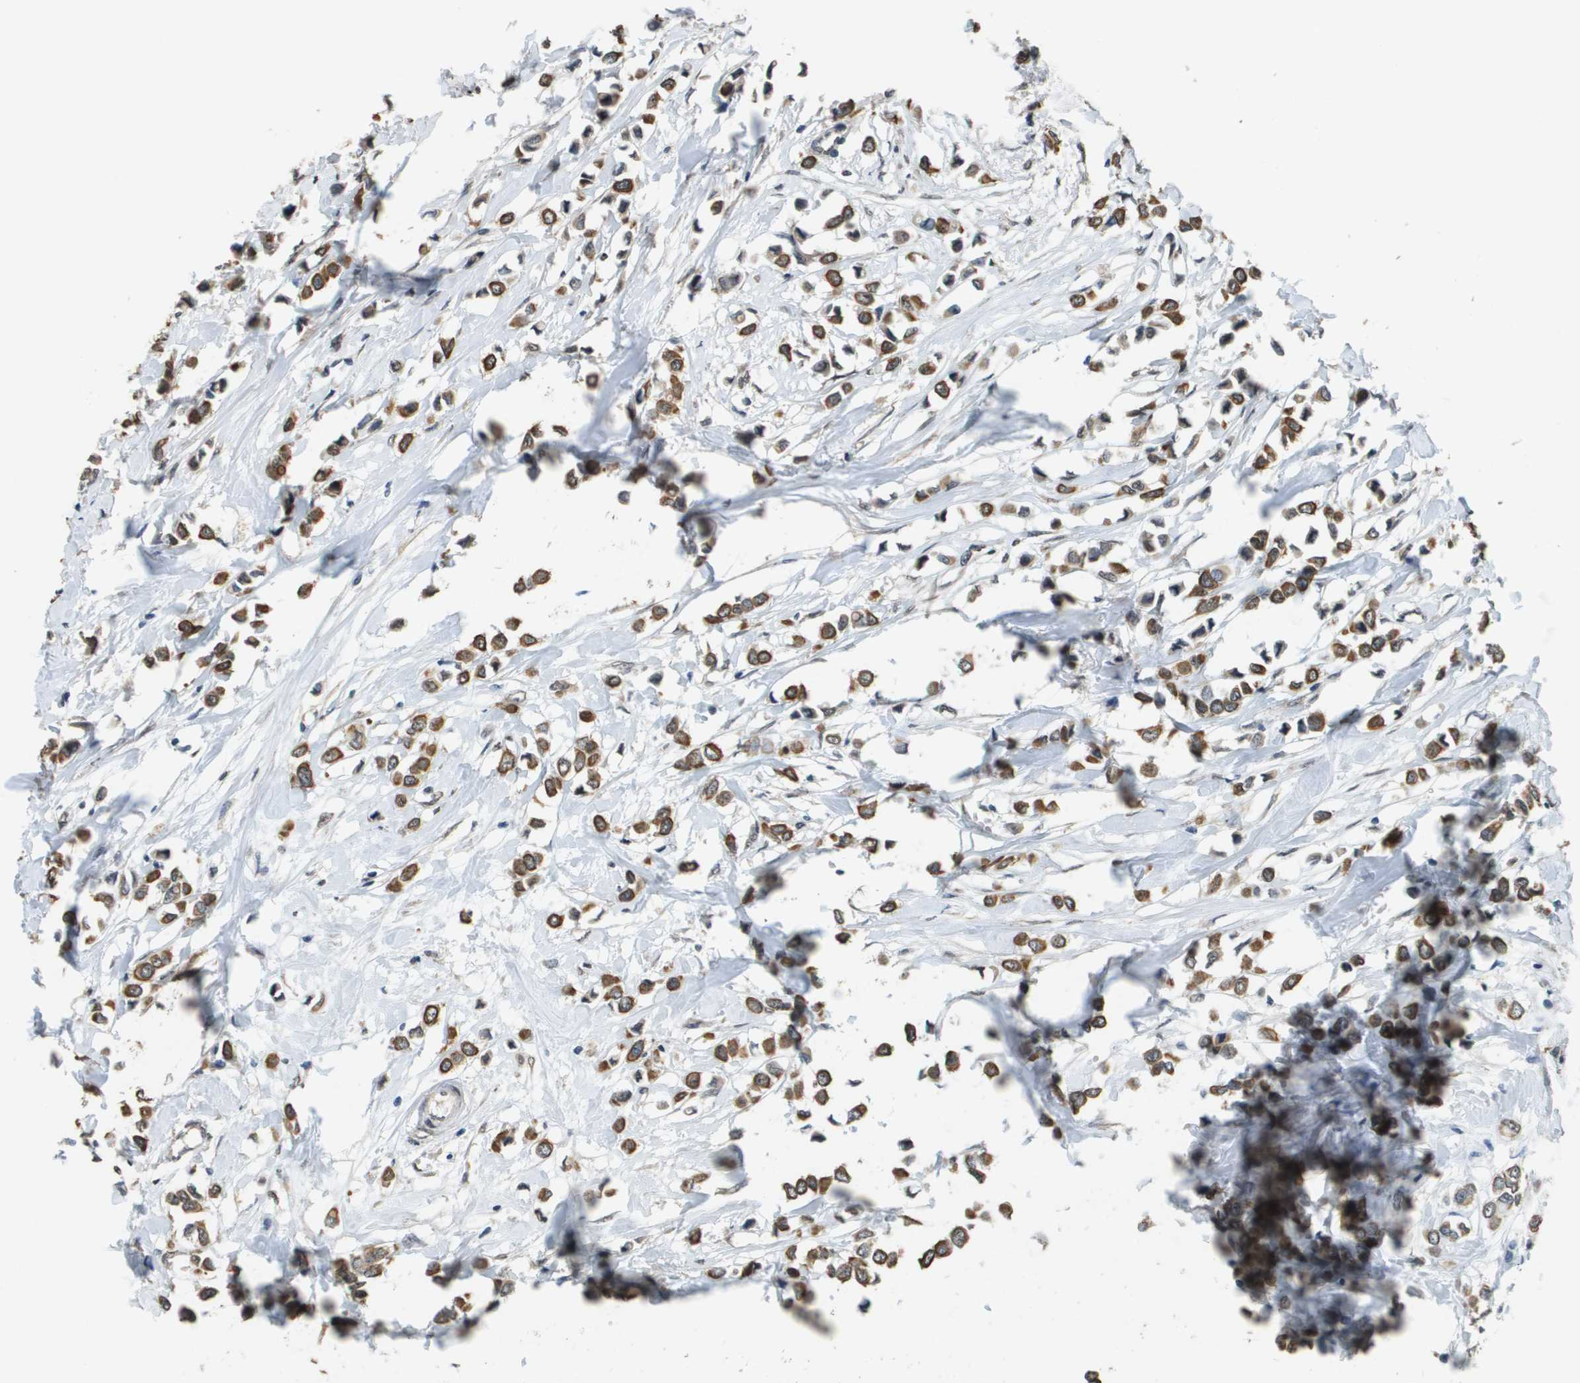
{"staining": {"intensity": "moderate", "quantity": ">75%", "location": "cytoplasmic/membranous"}, "tissue": "breast cancer", "cell_type": "Tumor cells", "image_type": "cancer", "snomed": [{"axis": "morphology", "description": "Lobular carcinoma"}, {"axis": "topography", "description": "Breast"}], "caption": "Approximately >75% of tumor cells in breast cancer (lobular carcinoma) display moderate cytoplasmic/membranous protein expression as visualized by brown immunohistochemical staining.", "gene": "FANCC", "patient": {"sex": "female", "age": 51}}